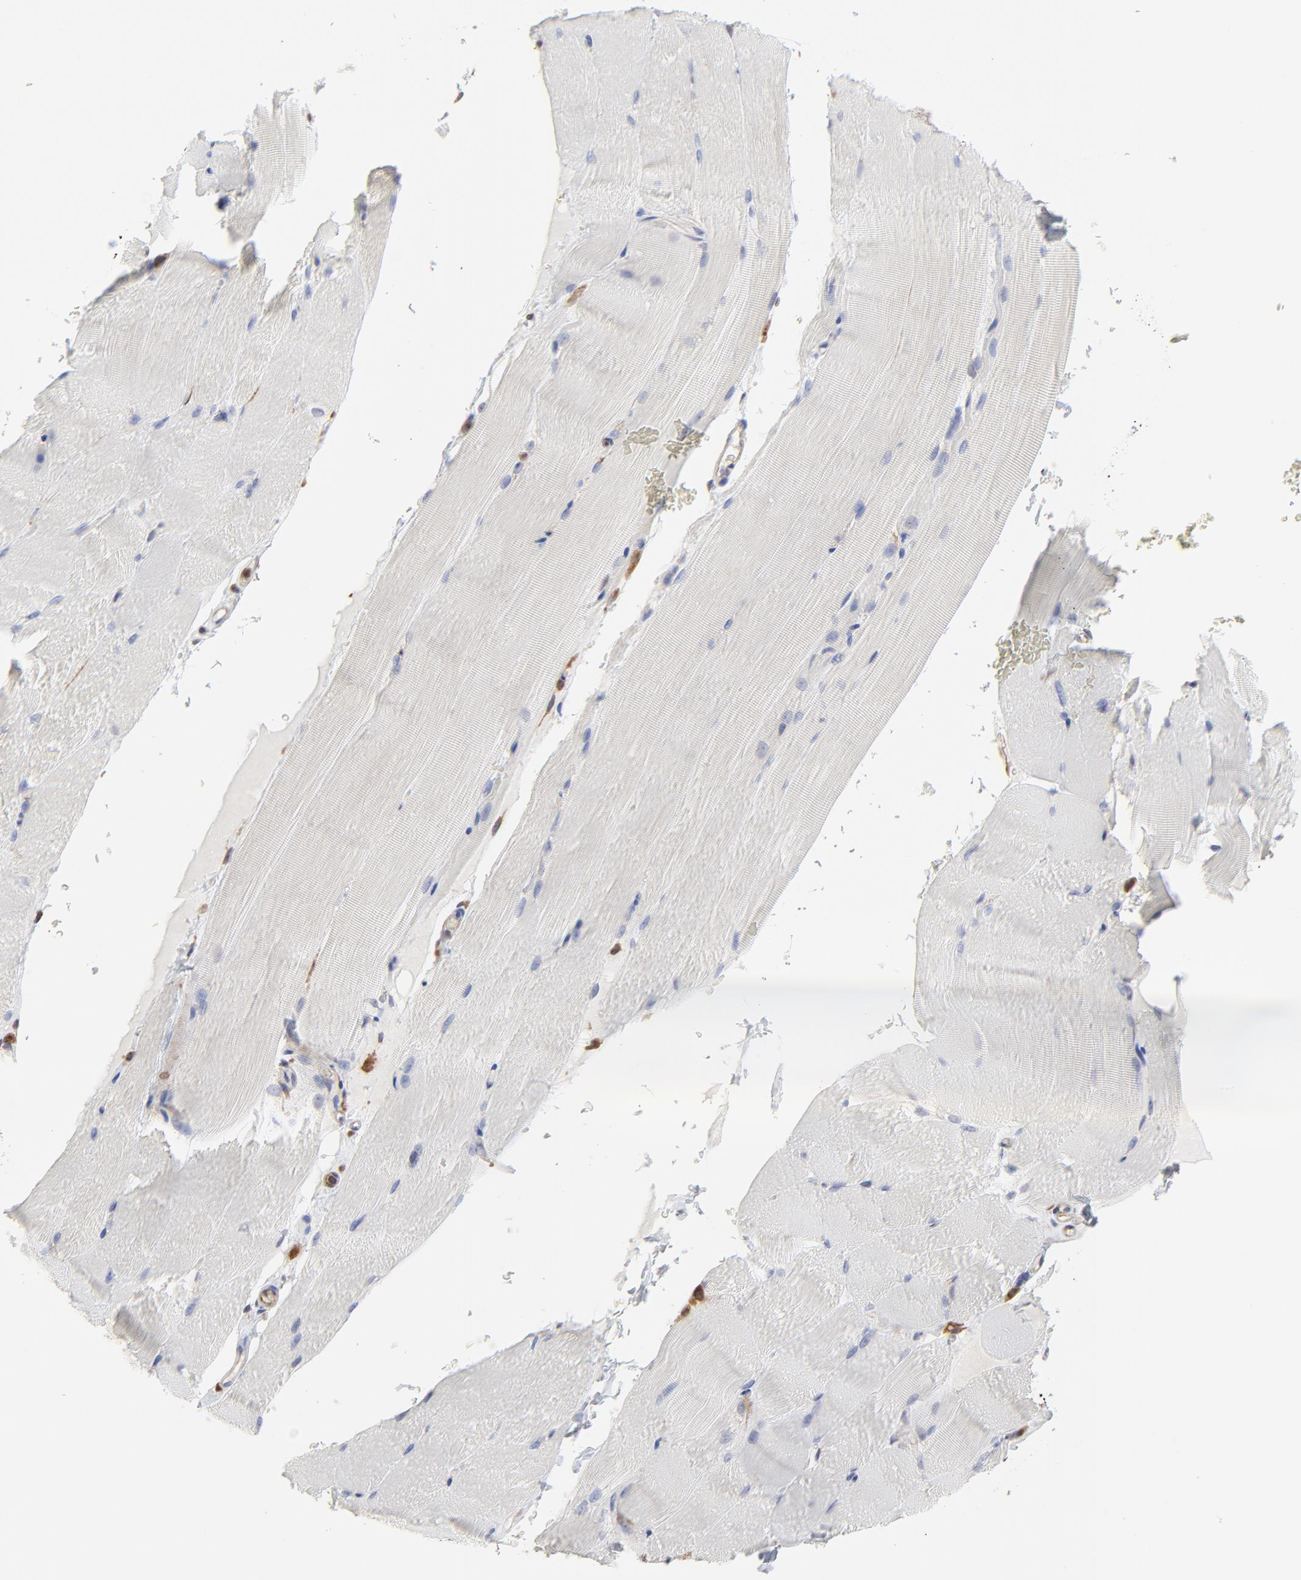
{"staining": {"intensity": "negative", "quantity": "none", "location": "none"}, "tissue": "skeletal muscle", "cell_type": "Myocytes", "image_type": "normal", "snomed": [{"axis": "morphology", "description": "Normal tissue, NOS"}, {"axis": "topography", "description": "Skeletal muscle"}], "caption": "There is no significant expression in myocytes of skeletal muscle. (Stains: DAB immunohistochemistry with hematoxylin counter stain, Microscopy: brightfield microscopy at high magnification).", "gene": "RAB9A", "patient": {"sex": "female", "age": 37}}